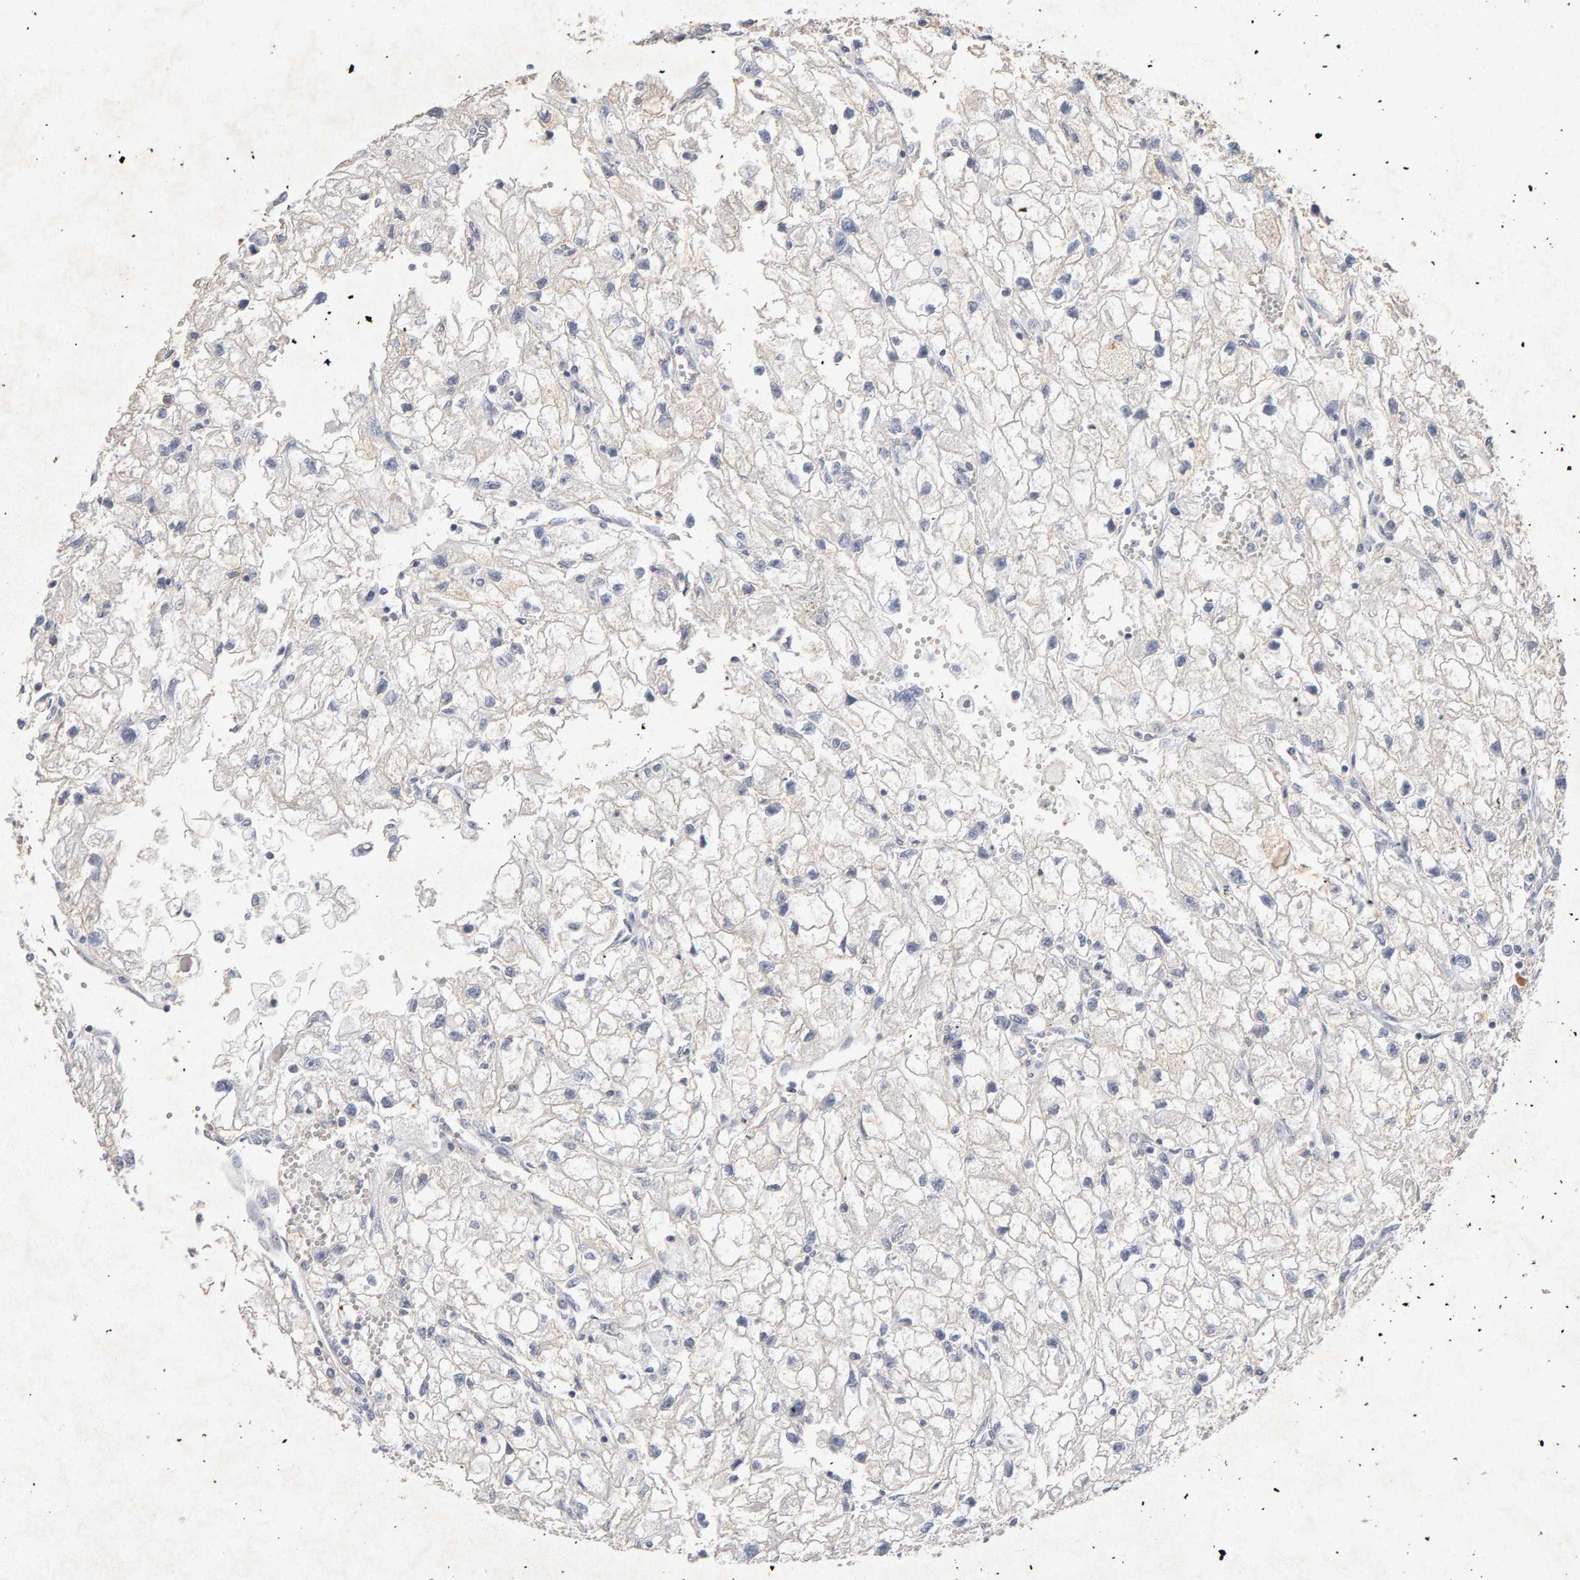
{"staining": {"intensity": "negative", "quantity": "none", "location": "none"}, "tissue": "renal cancer", "cell_type": "Tumor cells", "image_type": "cancer", "snomed": [{"axis": "morphology", "description": "Adenocarcinoma, NOS"}, {"axis": "topography", "description": "Kidney"}], "caption": "Protein analysis of renal cancer reveals no significant staining in tumor cells.", "gene": "PTPRM", "patient": {"sex": "female", "age": 70}}